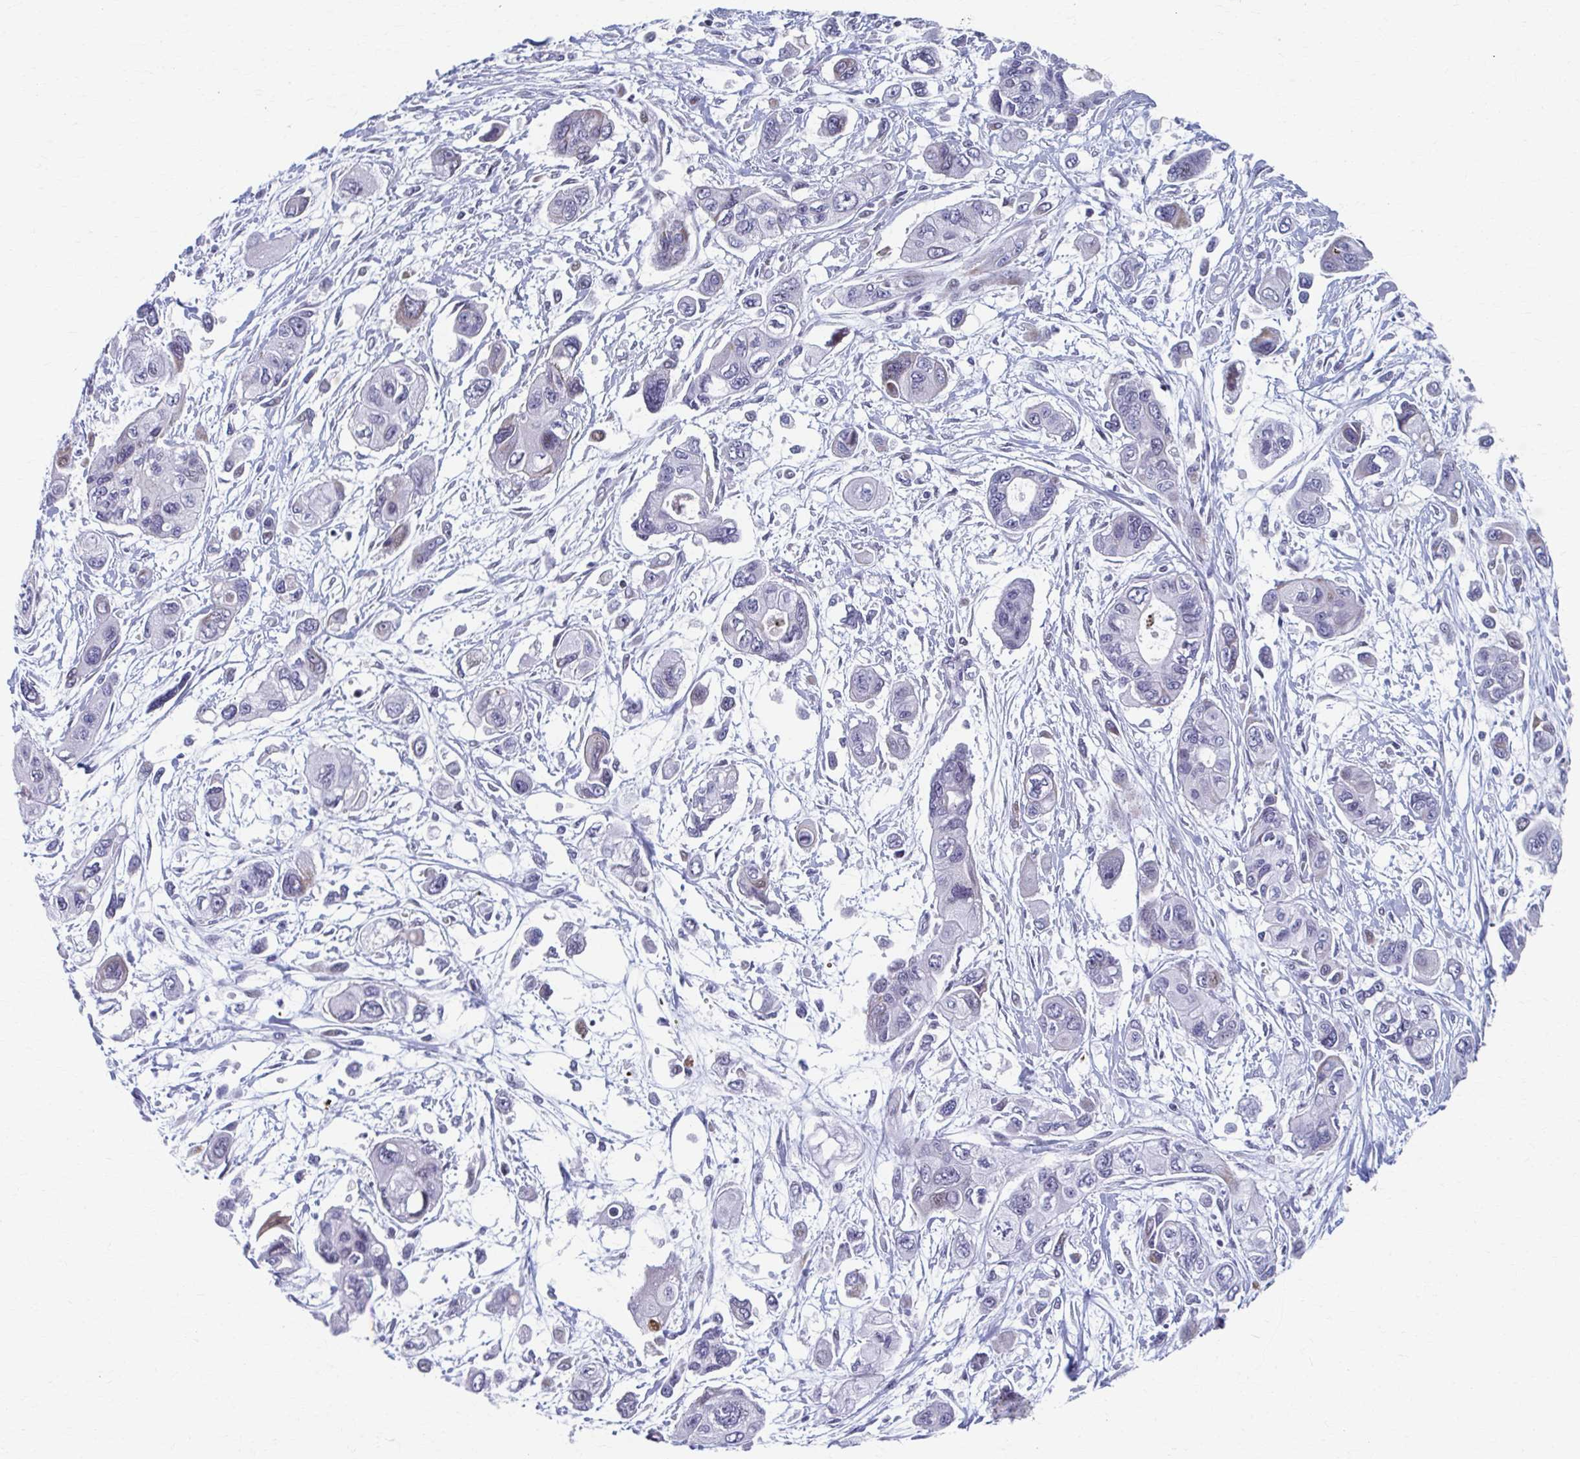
{"staining": {"intensity": "moderate", "quantity": "<25%", "location": "cytoplasmic/membranous,nuclear"}, "tissue": "pancreatic cancer", "cell_type": "Tumor cells", "image_type": "cancer", "snomed": [{"axis": "morphology", "description": "Adenocarcinoma, NOS"}, {"axis": "topography", "description": "Pancreas"}], "caption": "Pancreatic cancer was stained to show a protein in brown. There is low levels of moderate cytoplasmic/membranous and nuclear staining in about <25% of tumor cells.", "gene": "ABHD16B", "patient": {"sex": "female", "age": 47}}